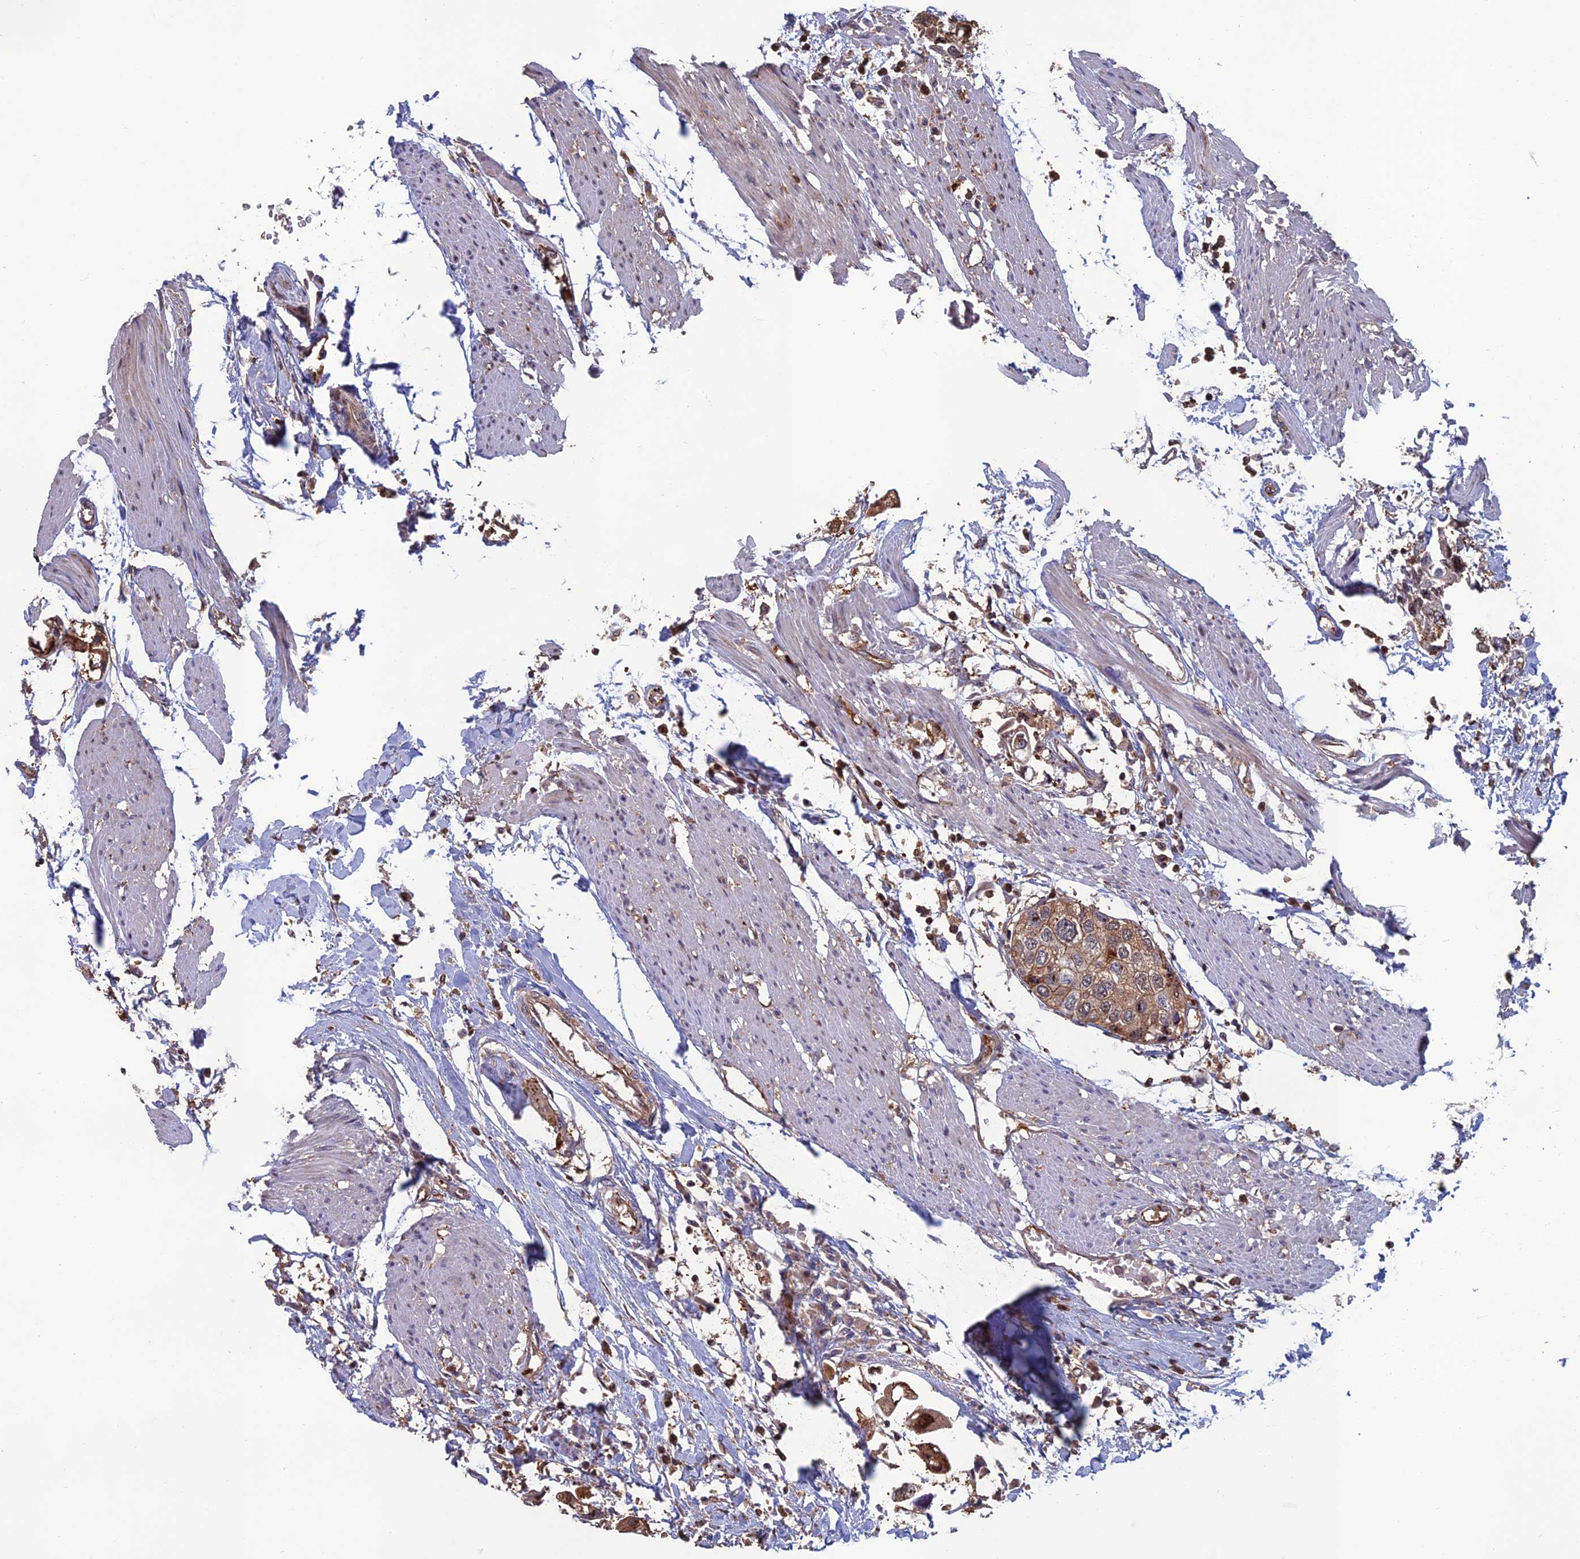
{"staining": {"intensity": "moderate", "quantity": "25%-75%", "location": "cytoplasmic/membranous,nuclear"}, "tissue": "urothelial cancer", "cell_type": "Tumor cells", "image_type": "cancer", "snomed": [{"axis": "morphology", "description": "Urothelial carcinoma, High grade"}, {"axis": "topography", "description": "Urinary bladder"}], "caption": "Immunohistochemistry (IHC) (DAB) staining of human high-grade urothelial carcinoma shows moderate cytoplasmic/membranous and nuclear protein expression in approximately 25%-75% of tumor cells.", "gene": "C15orf62", "patient": {"sex": "male", "age": 64}}